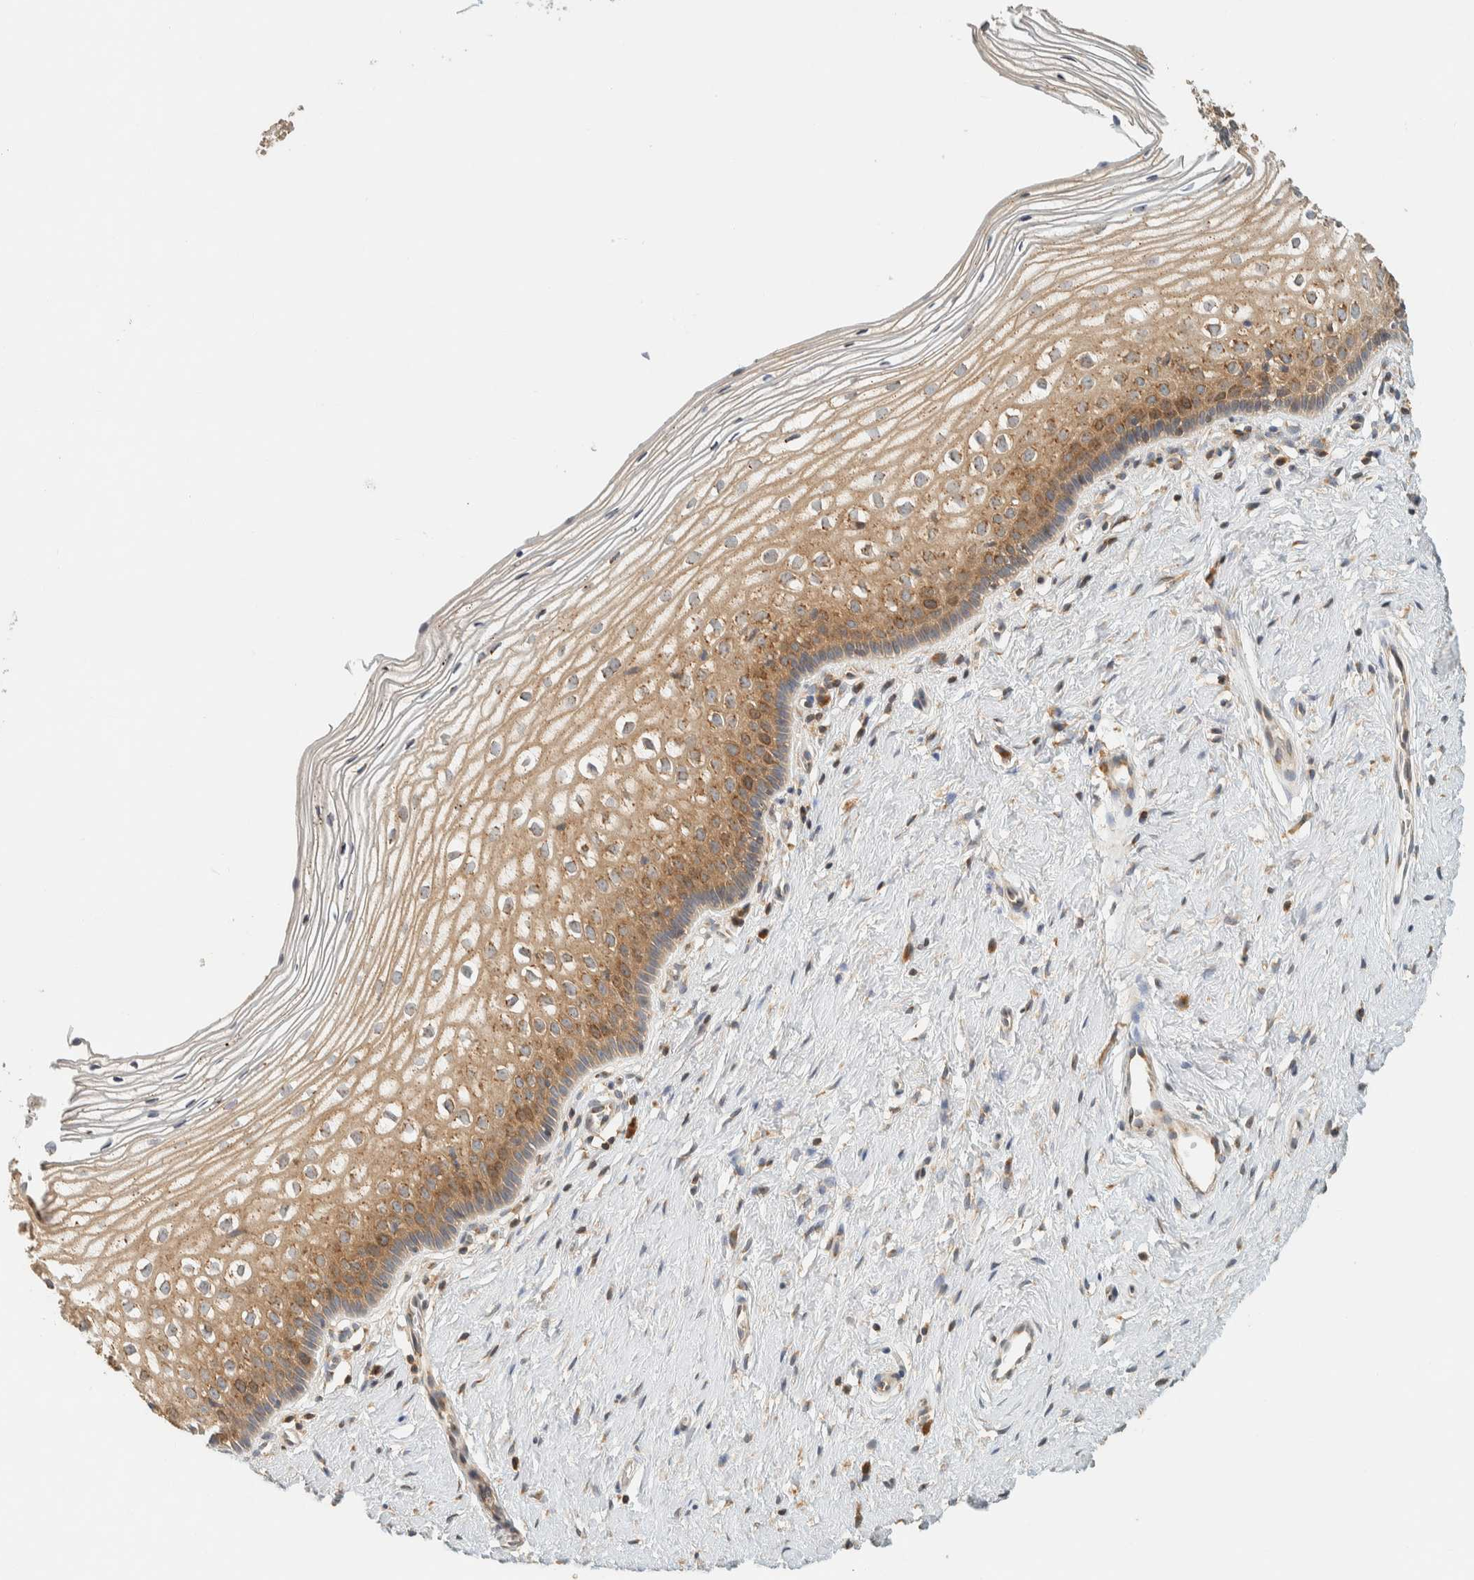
{"staining": {"intensity": "moderate", "quantity": "25%-75%", "location": "cytoplasmic/membranous"}, "tissue": "cervix", "cell_type": "Squamous epithelial cells", "image_type": "normal", "snomed": [{"axis": "morphology", "description": "Normal tissue, NOS"}, {"axis": "topography", "description": "Cervix"}], "caption": "High-power microscopy captured an IHC photomicrograph of benign cervix, revealing moderate cytoplasmic/membranous positivity in approximately 25%-75% of squamous epithelial cells.", "gene": "ARFGEF1", "patient": {"sex": "female", "age": 27}}